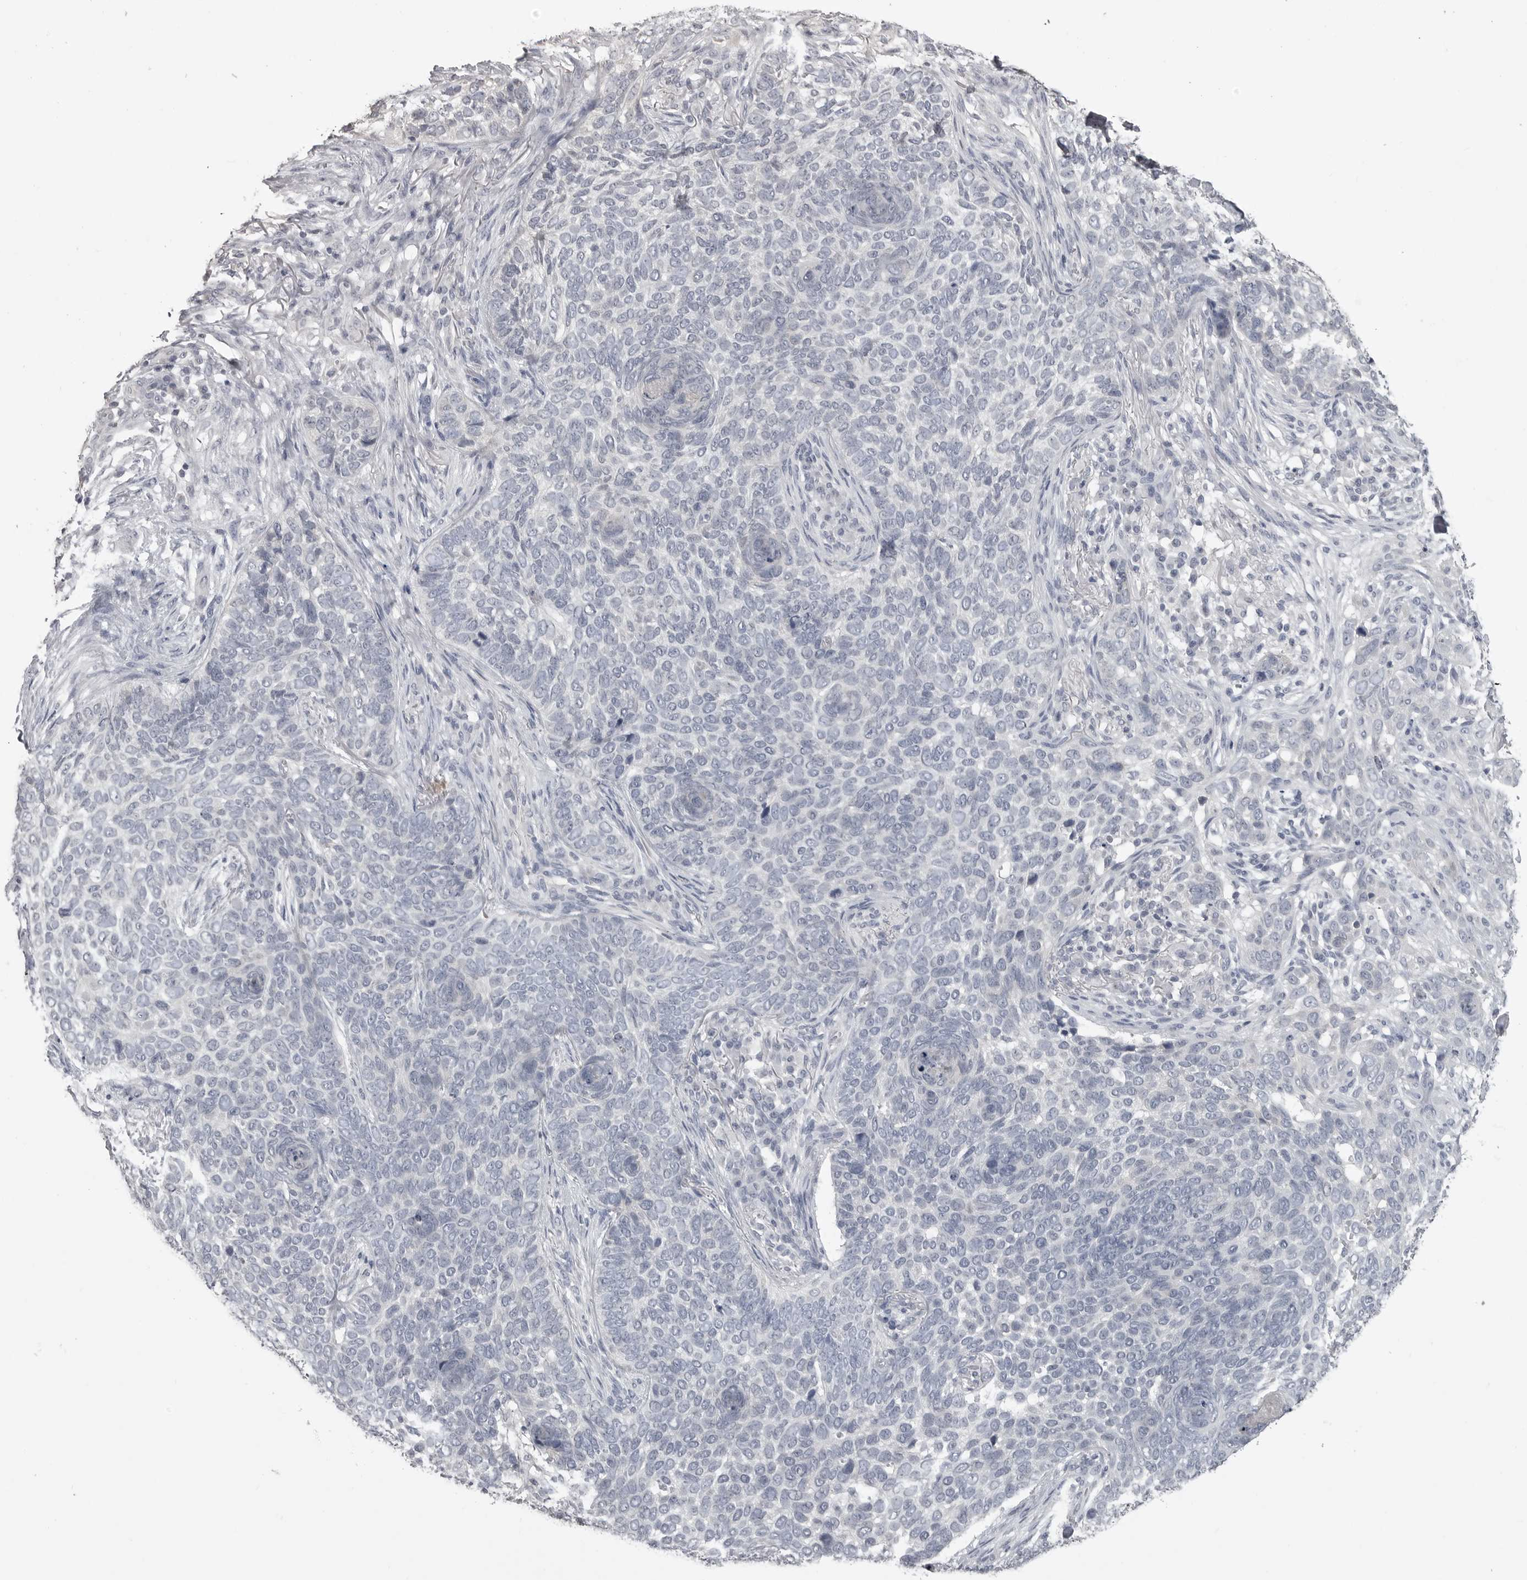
{"staining": {"intensity": "negative", "quantity": "none", "location": "none"}, "tissue": "skin cancer", "cell_type": "Tumor cells", "image_type": "cancer", "snomed": [{"axis": "morphology", "description": "Basal cell carcinoma"}, {"axis": "topography", "description": "Skin"}], "caption": "This is an immunohistochemistry micrograph of human skin basal cell carcinoma. There is no staining in tumor cells.", "gene": "GPN2", "patient": {"sex": "female", "age": 64}}